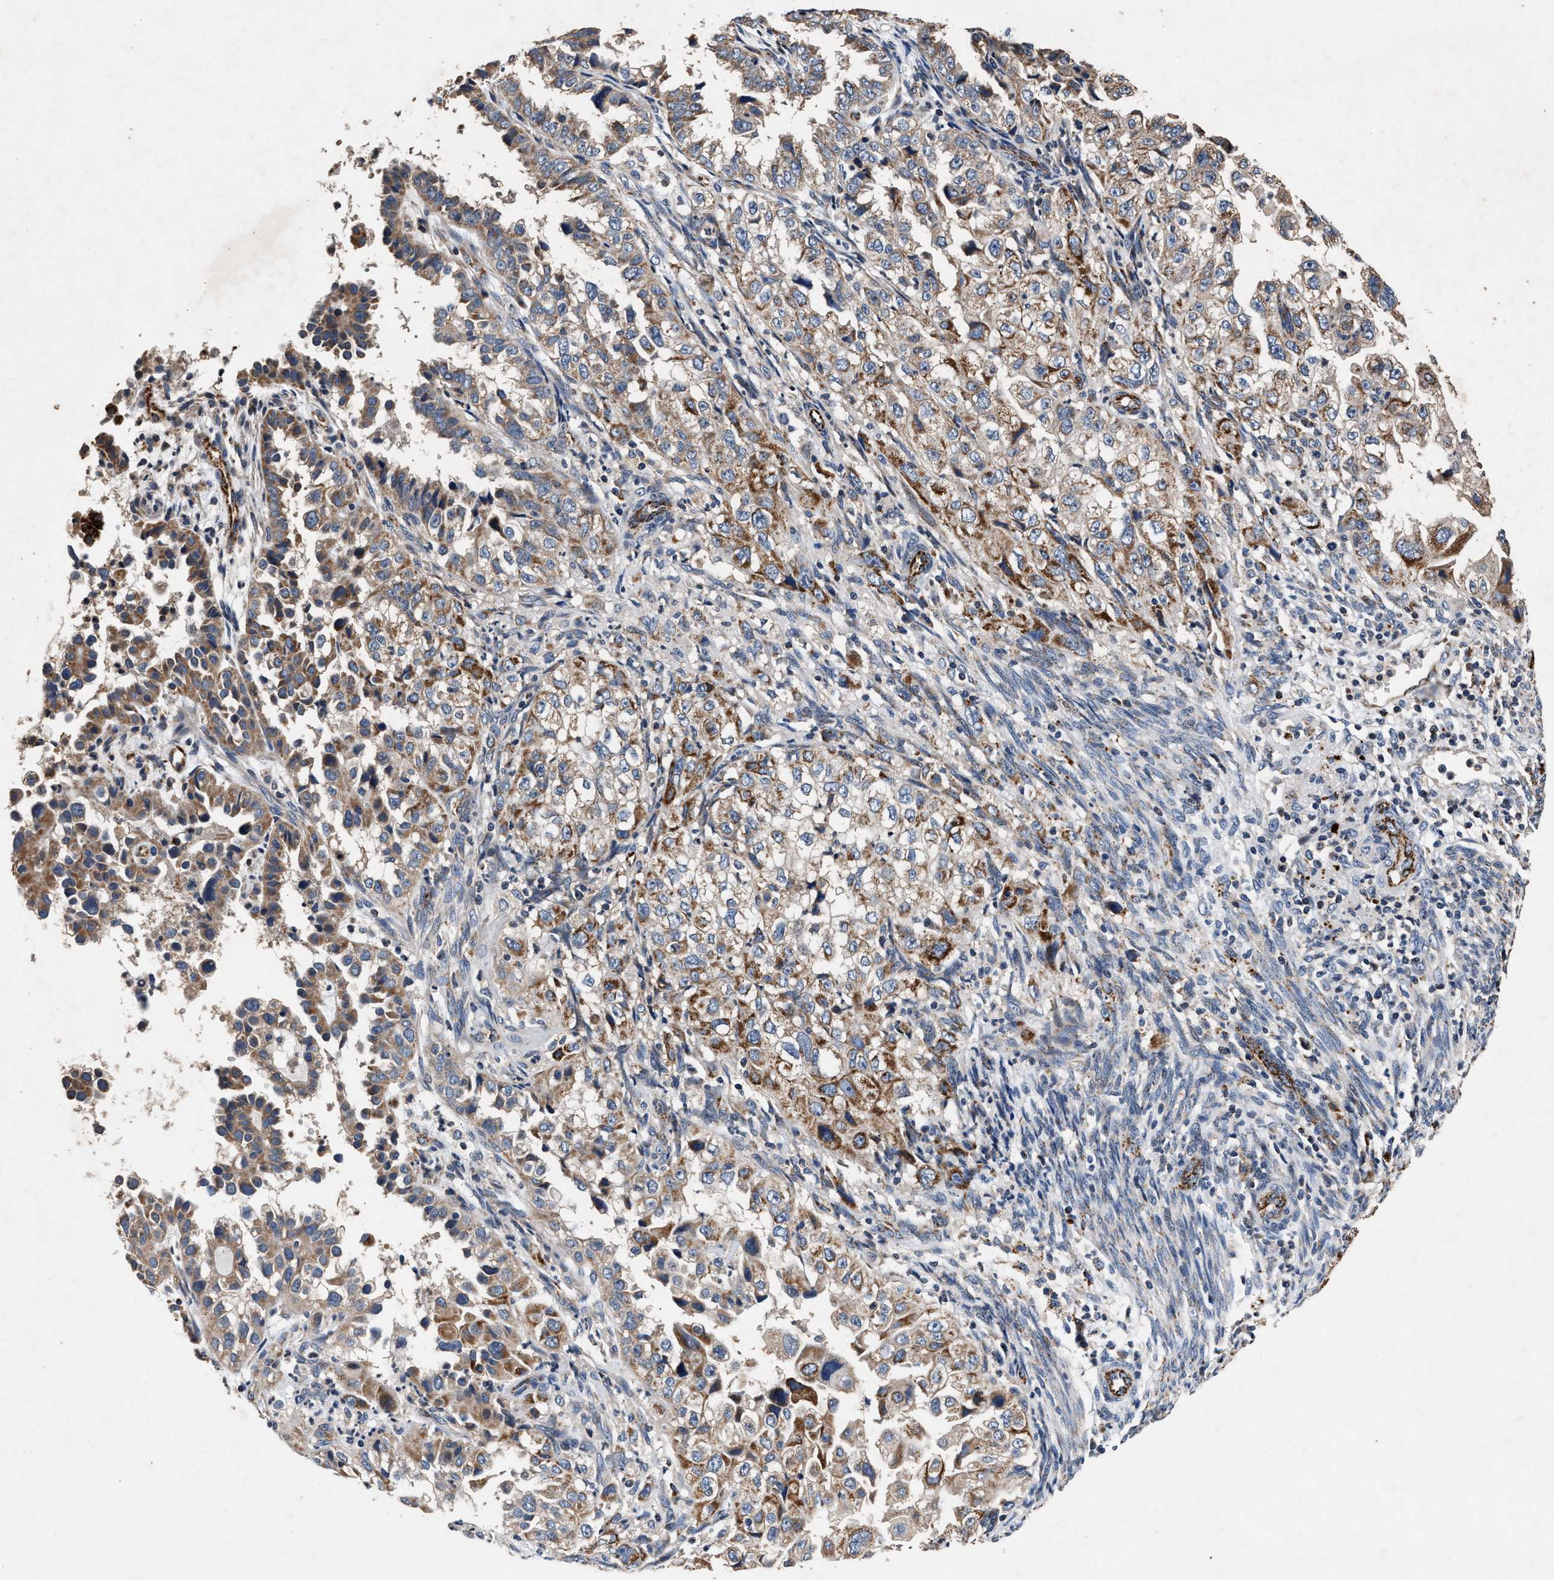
{"staining": {"intensity": "strong", "quantity": ">75%", "location": "cytoplasmic/membranous"}, "tissue": "endometrial cancer", "cell_type": "Tumor cells", "image_type": "cancer", "snomed": [{"axis": "morphology", "description": "Adenocarcinoma, NOS"}, {"axis": "topography", "description": "Endometrium"}], "caption": "IHC of human endometrial adenocarcinoma exhibits high levels of strong cytoplasmic/membranous staining in about >75% of tumor cells. (DAB IHC, brown staining for protein, blue staining for nuclei).", "gene": "PKD2L1", "patient": {"sex": "female", "age": 85}}